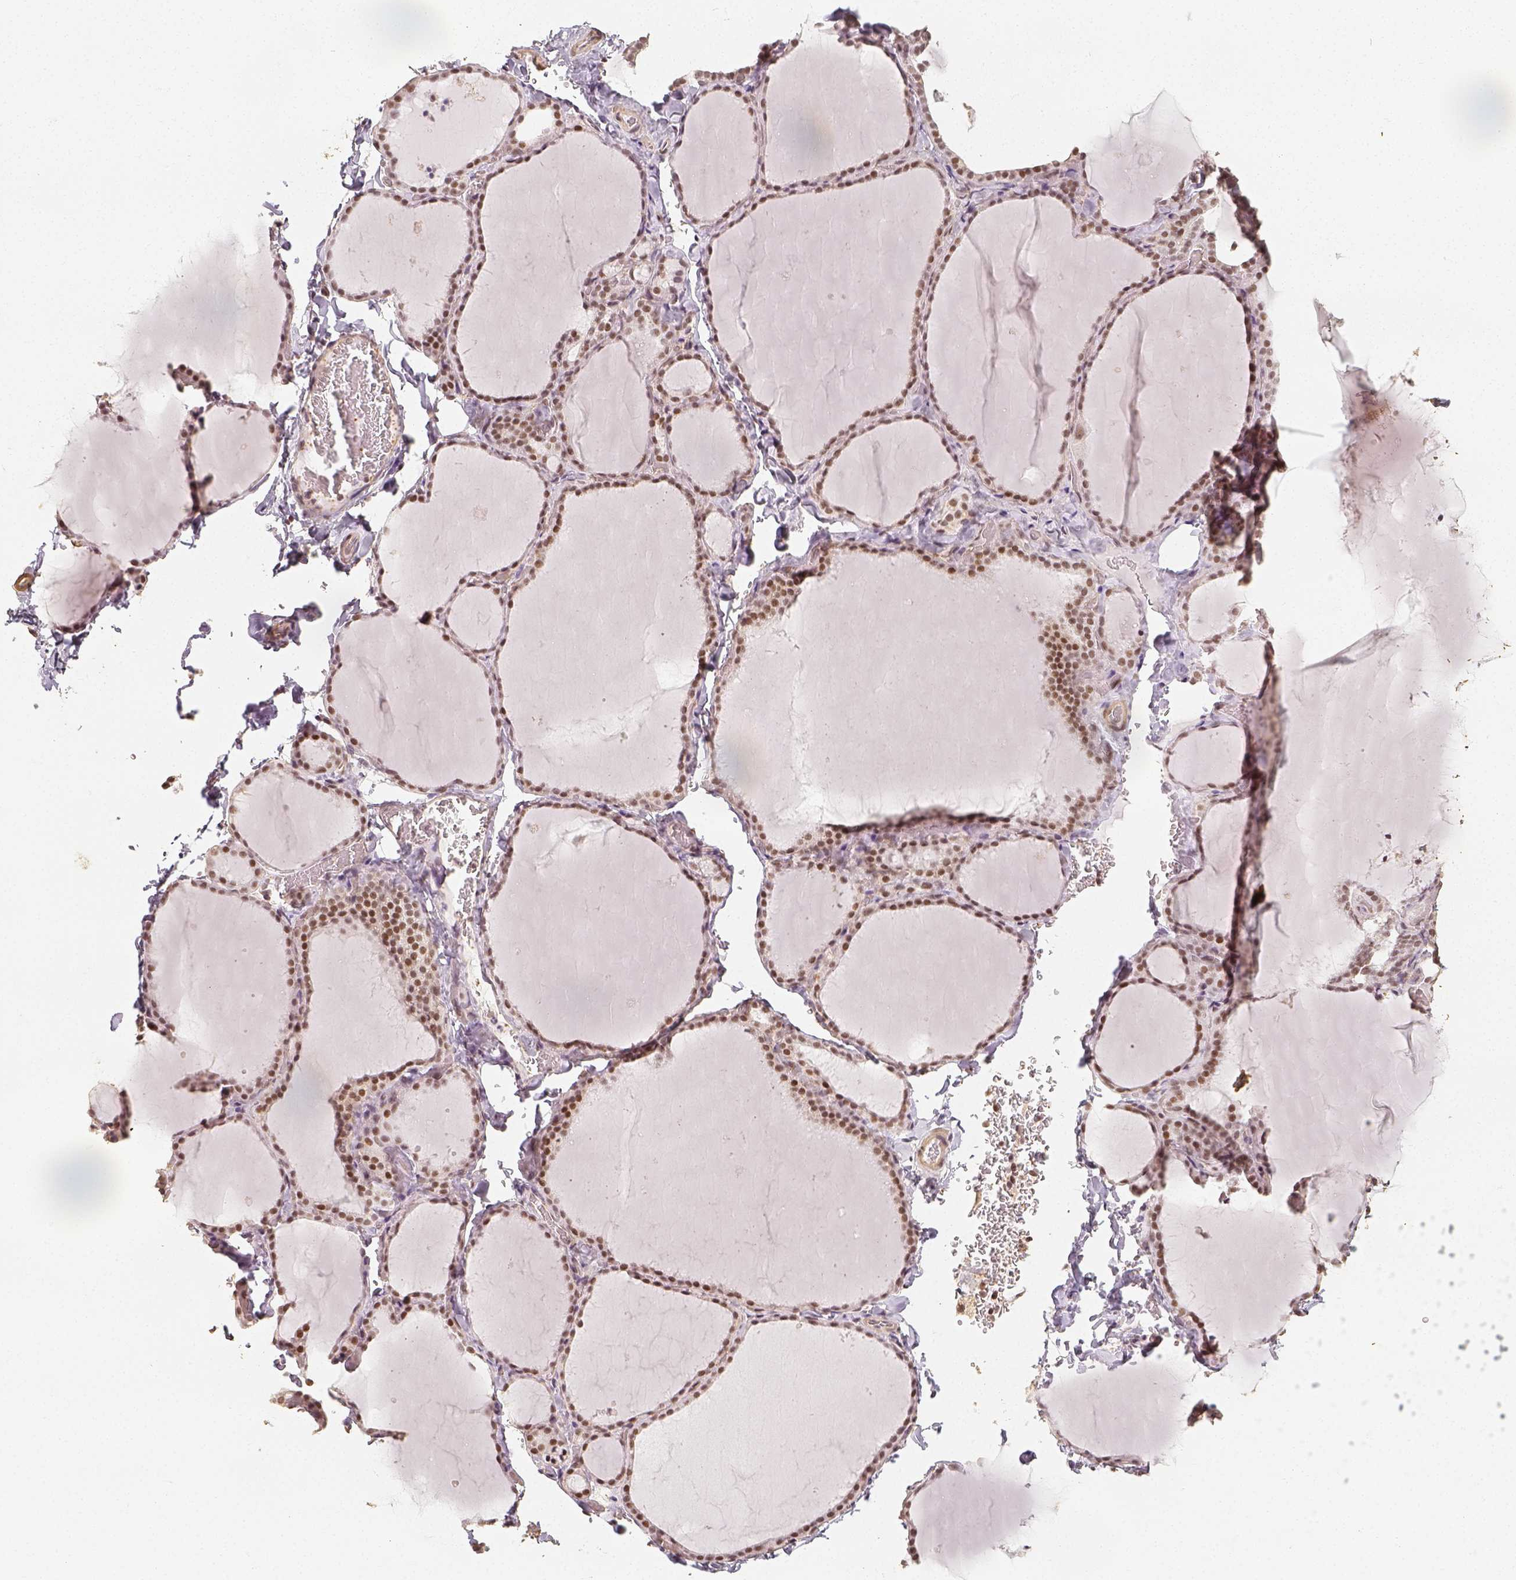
{"staining": {"intensity": "moderate", "quantity": ">75%", "location": "nuclear"}, "tissue": "thyroid gland", "cell_type": "Glandular cells", "image_type": "normal", "snomed": [{"axis": "morphology", "description": "Normal tissue, NOS"}, {"axis": "topography", "description": "Thyroid gland"}], "caption": "This image shows normal thyroid gland stained with immunohistochemistry (IHC) to label a protein in brown. The nuclear of glandular cells show moderate positivity for the protein. Nuclei are counter-stained blue.", "gene": "HDAC1", "patient": {"sex": "female", "age": 22}}